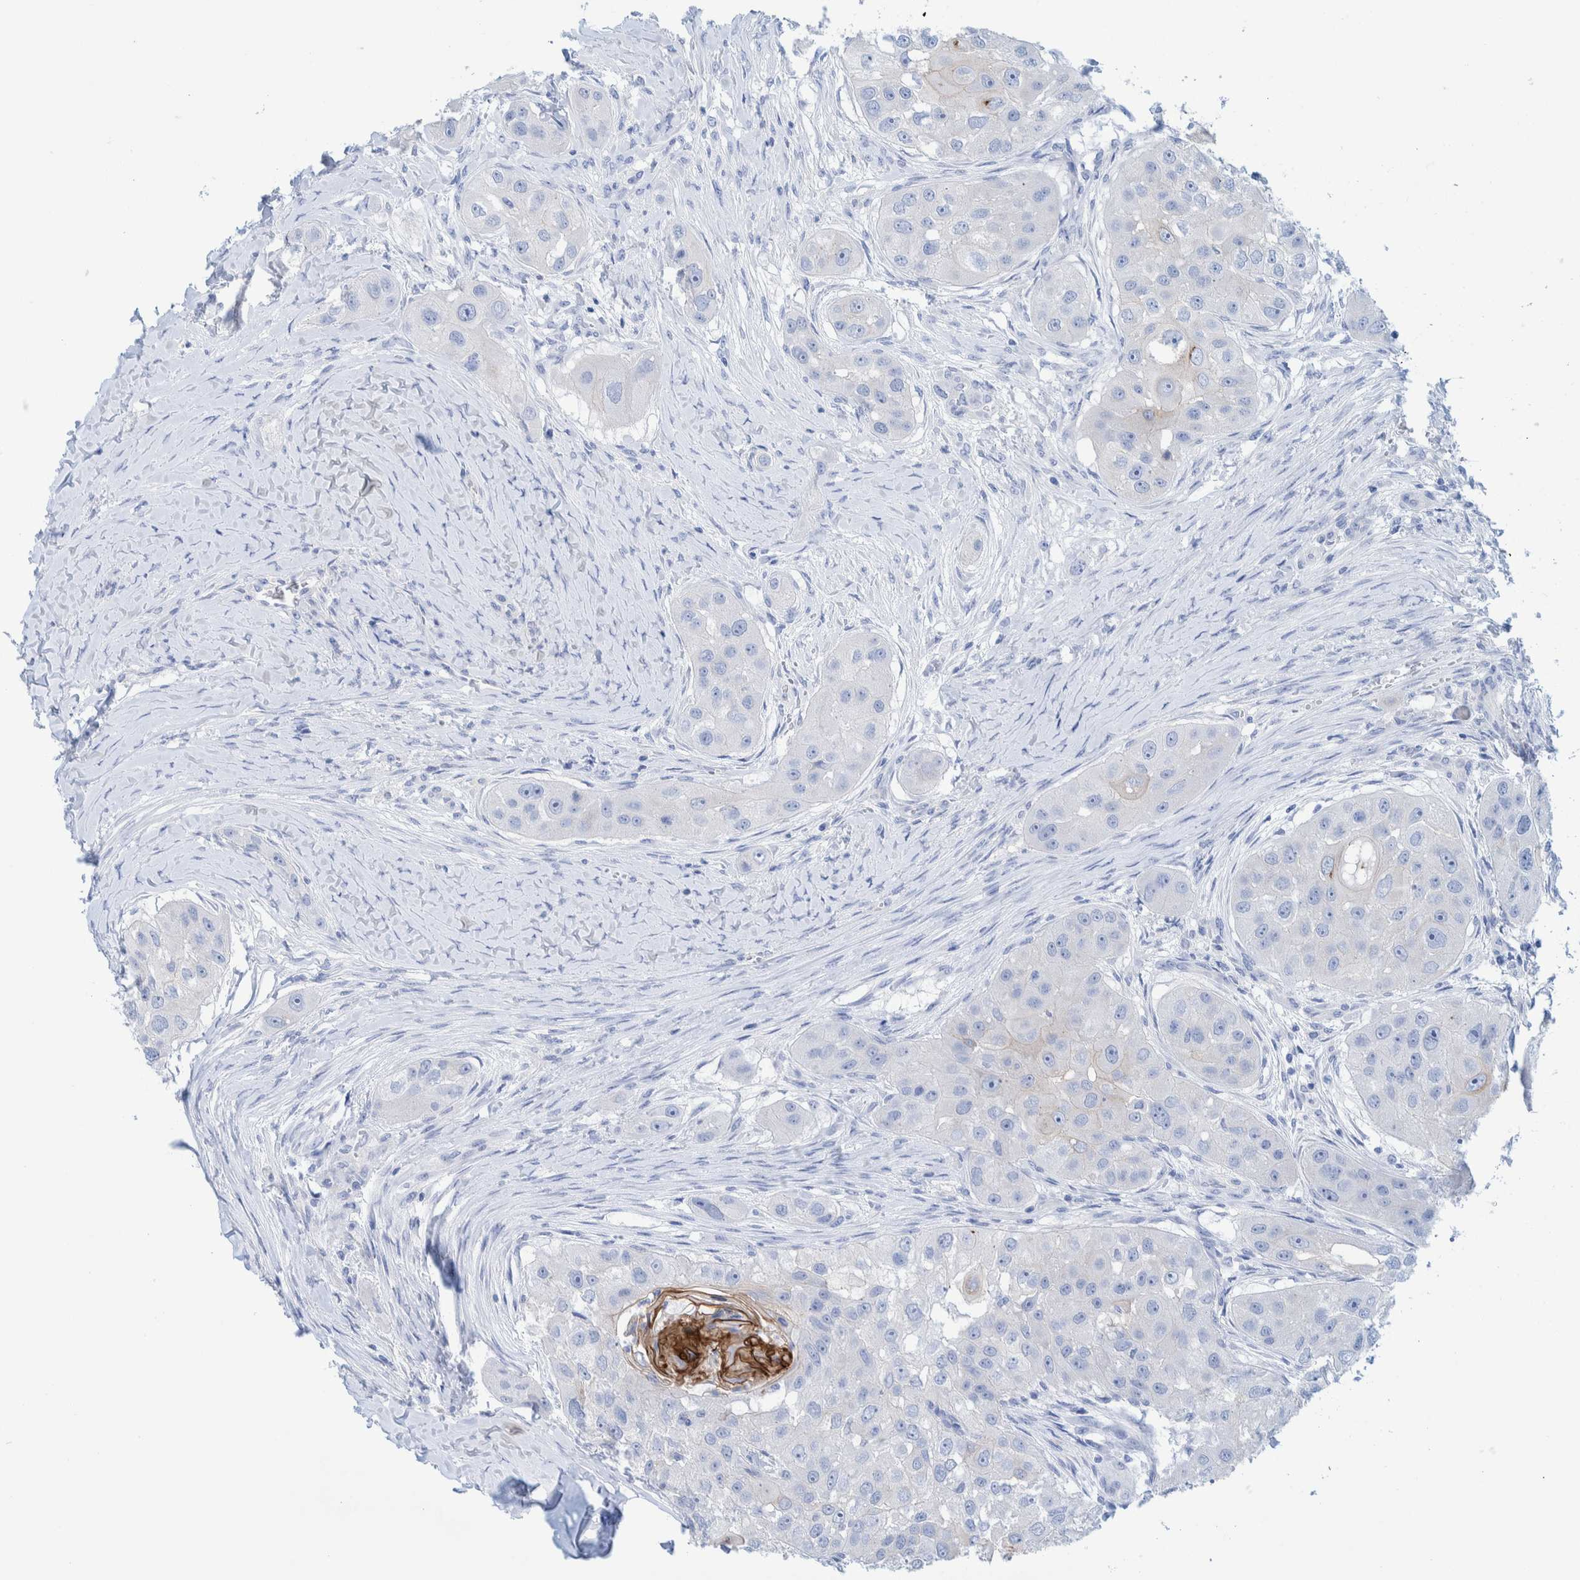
{"staining": {"intensity": "negative", "quantity": "none", "location": "none"}, "tissue": "head and neck cancer", "cell_type": "Tumor cells", "image_type": "cancer", "snomed": [{"axis": "morphology", "description": "Normal tissue, NOS"}, {"axis": "morphology", "description": "Squamous cell carcinoma, NOS"}, {"axis": "topography", "description": "Skeletal muscle"}, {"axis": "topography", "description": "Head-Neck"}], "caption": "High magnification brightfield microscopy of squamous cell carcinoma (head and neck) stained with DAB (3,3'-diaminobenzidine) (brown) and counterstained with hematoxylin (blue): tumor cells show no significant positivity.", "gene": "PERP", "patient": {"sex": "male", "age": 51}}